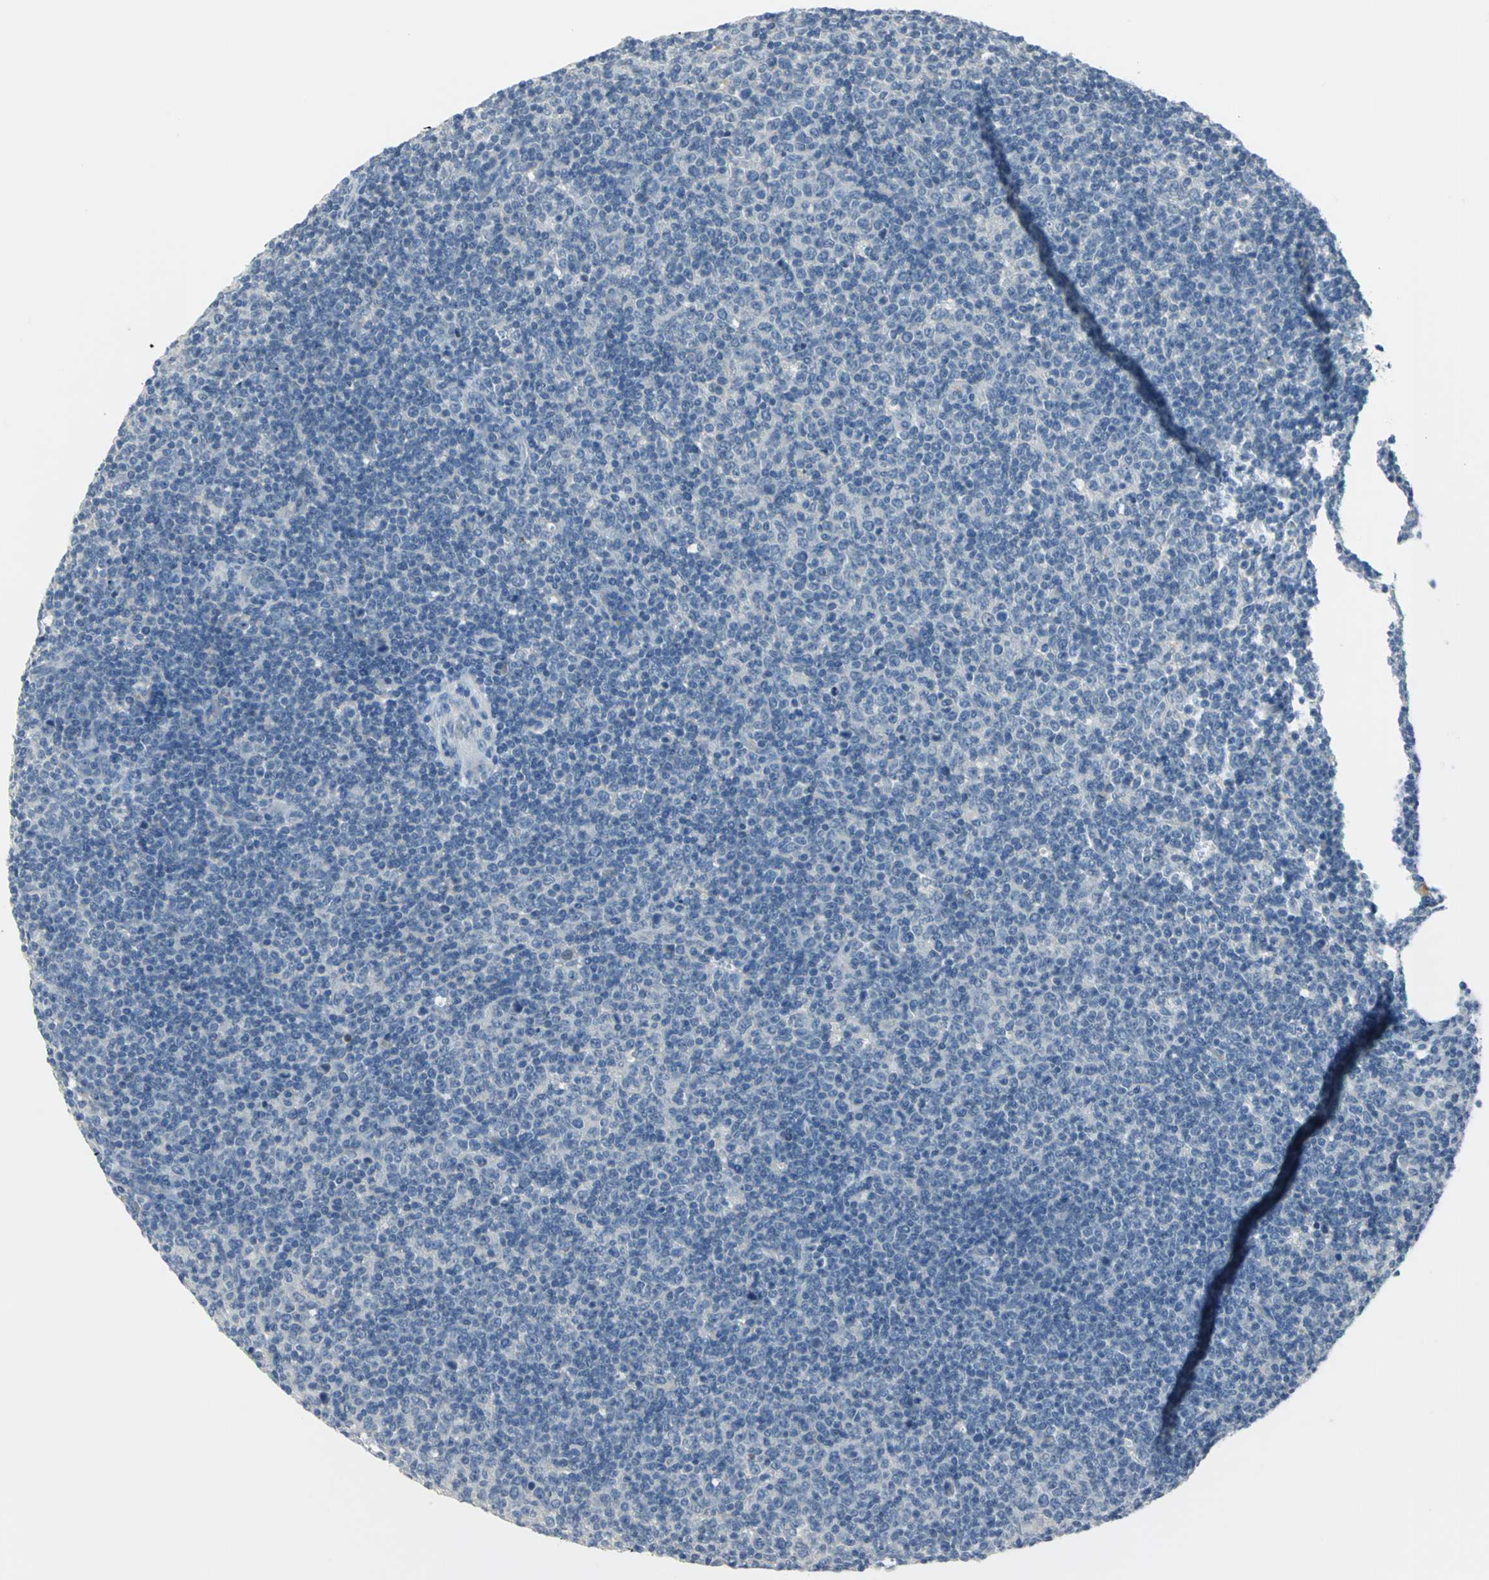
{"staining": {"intensity": "negative", "quantity": "none", "location": "none"}, "tissue": "lymphoma", "cell_type": "Tumor cells", "image_type": "cancer", "snomed": [{"axis": "morphology", "description": "Malignant lymphoma, non-Hodgkin's type, Low grade"}, {"axis": "topography", "description": "Lymph node"}], "caption": "There is no significant staining in tumor cells of lymphoma. Nuclei are stained in blue.", "gene": "ZIC1", "patient": {"sex": "male", "age": 70}}